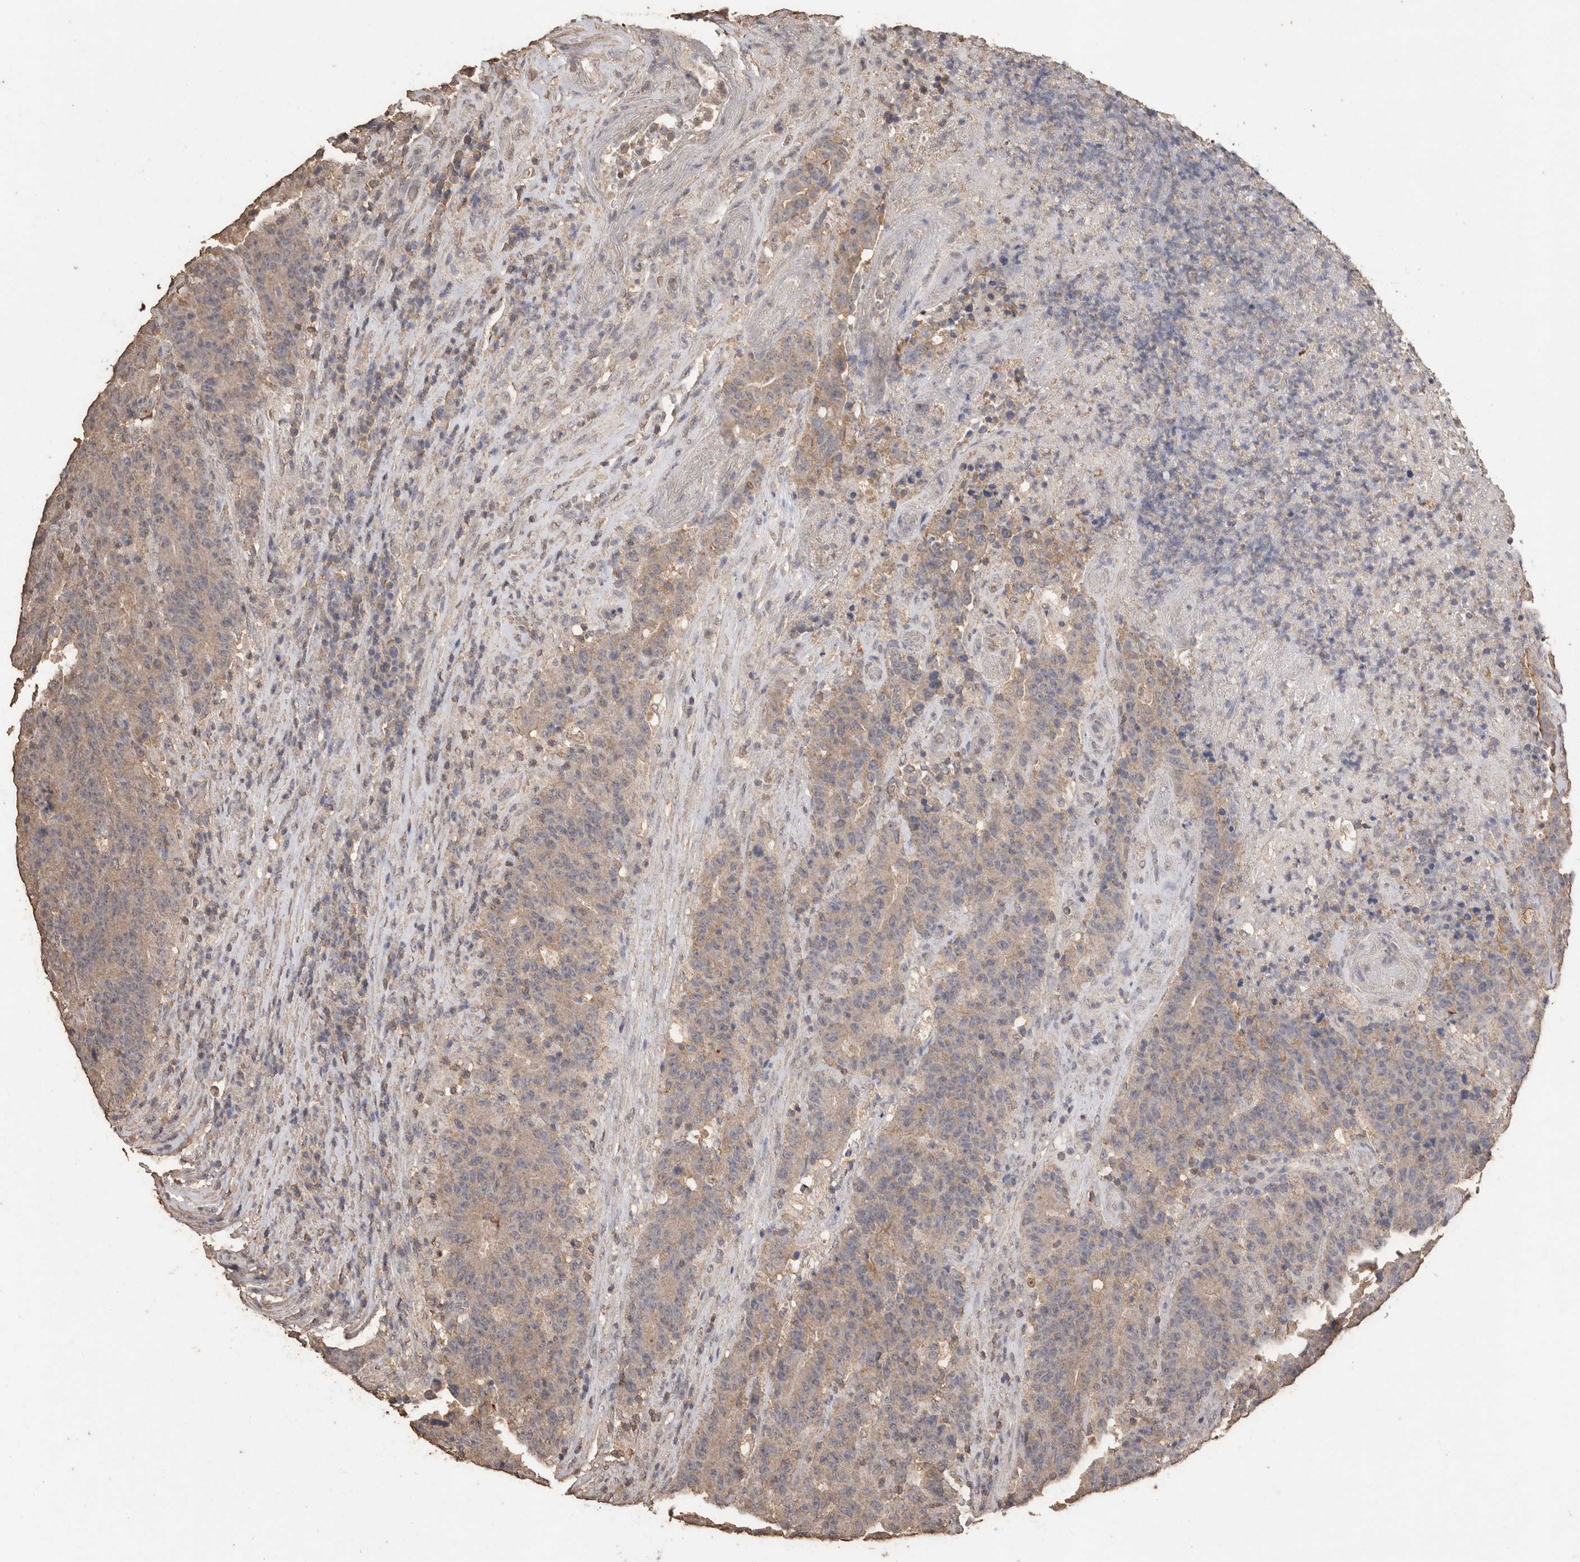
{"staining": {"intensity": "weak", "quantity": "<25%", "location": "cytoplasmic/membranous"}, "tissue": "colorectal cancer", "cell_type": "Tumor cells", "image_type": "cancer", "snomed": [{"axis": "morphology", "description": "Normal tissue, NOS"}, {"axis": "morphology", "description": "Adenocarcinoma, NOS"}, {"axis": "topography", "description": "Colon"}], "caption": "IHC image of neoplastic tissue: human colorectal cancer (adenocarcinoma) stained with DAB exhibits no significant protein positivity in tumor cells.", "gene": "CX3CL1", "patient": {"sex": "female", "age": 75}}